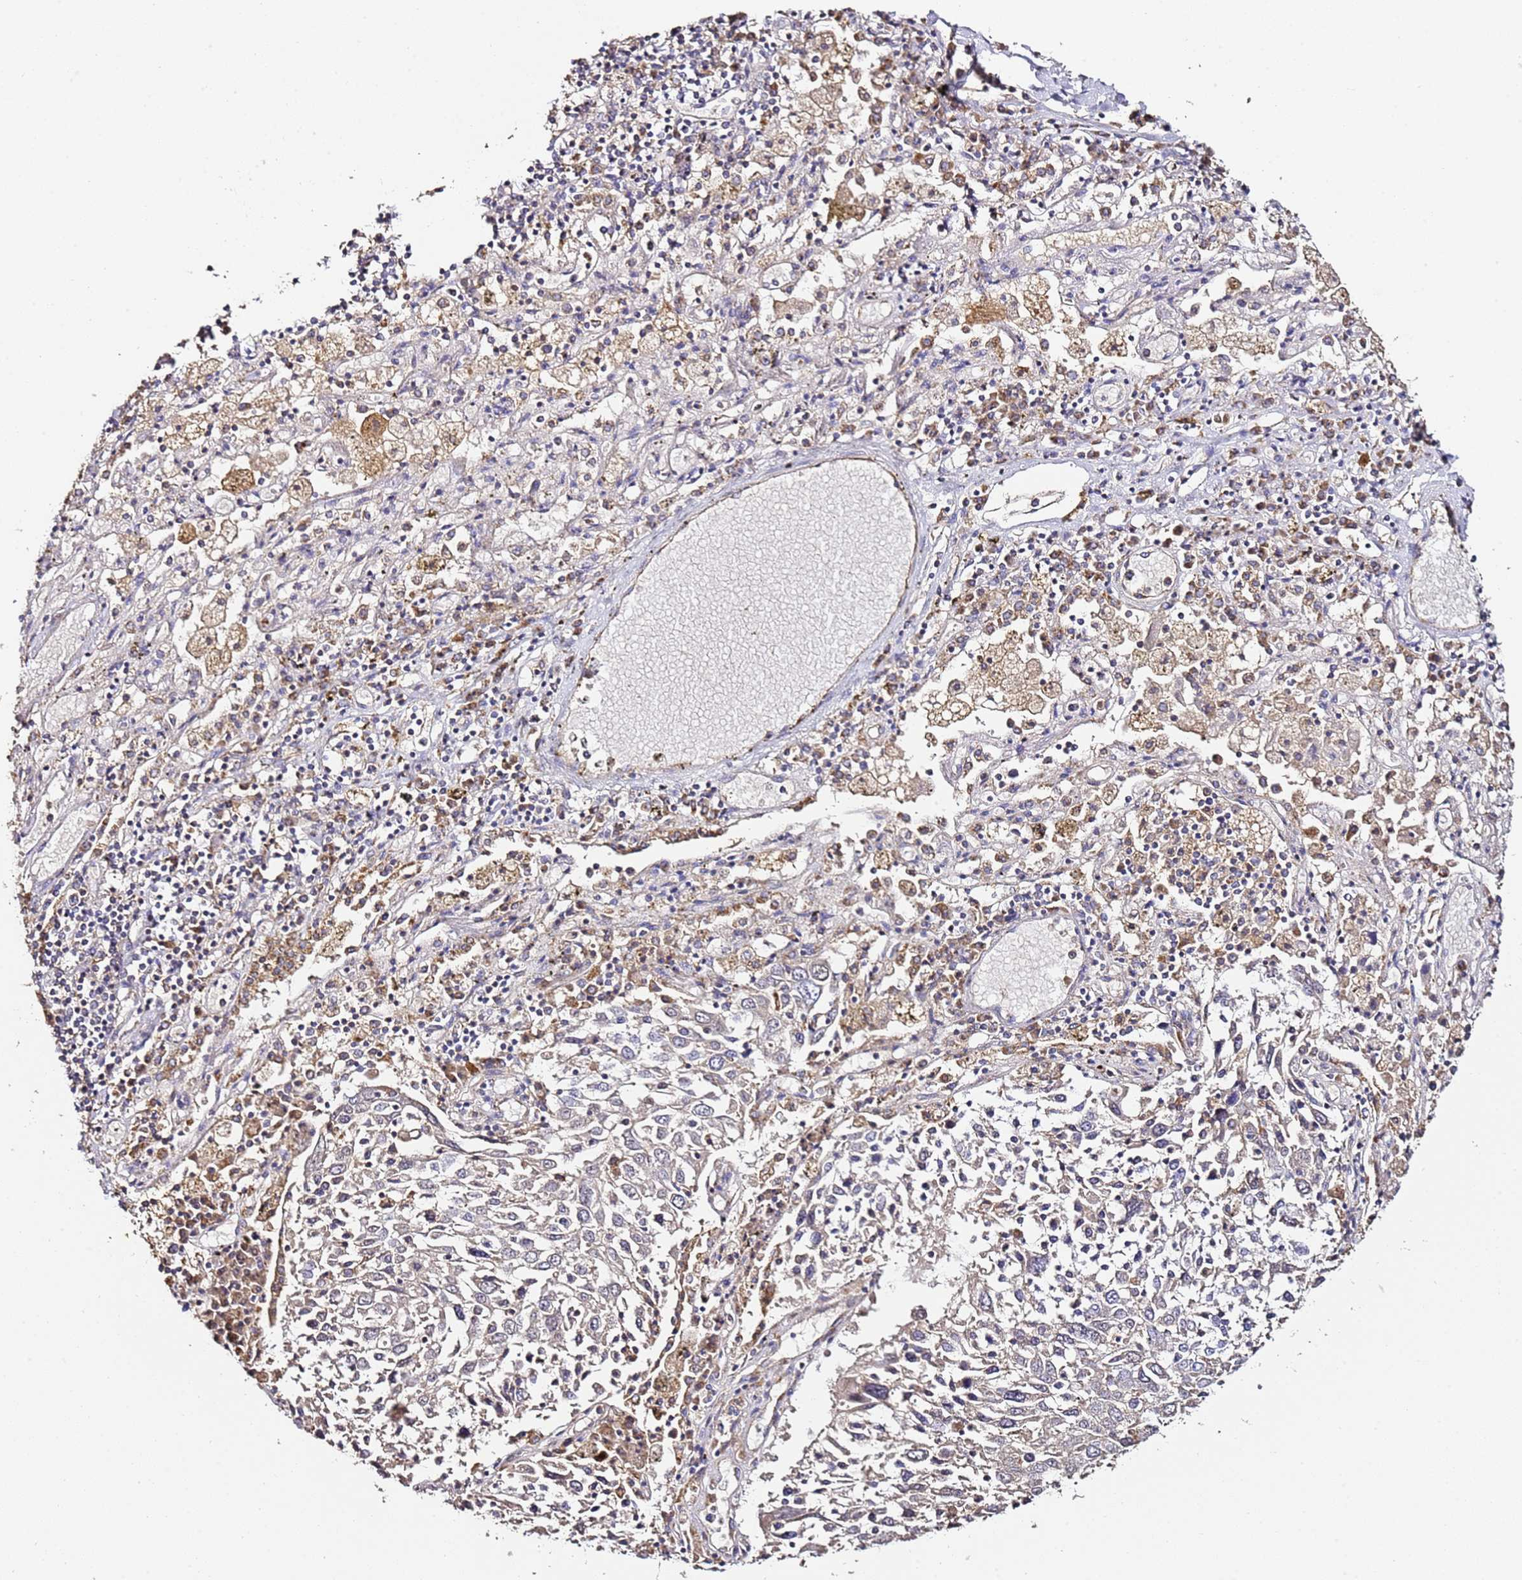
{"staining": {"intensity": "negative", "quantity": "none", "location": "none"}, "tissue": "lung cancer", "cell_type": "Tumor cells", "image_type": "cancer", "snomed": [{"axis": "morphology", "description": "Squamous cell carcinoma, NOS"}, {"axis": "topography", "description": "Lung"}], "caption": "This is an IHC image of human squamous cell carcinoma (lung). There is no staining in tumor cells.", "gene": "OR2B11", "patient": {"sex": "male", "age": 65}}